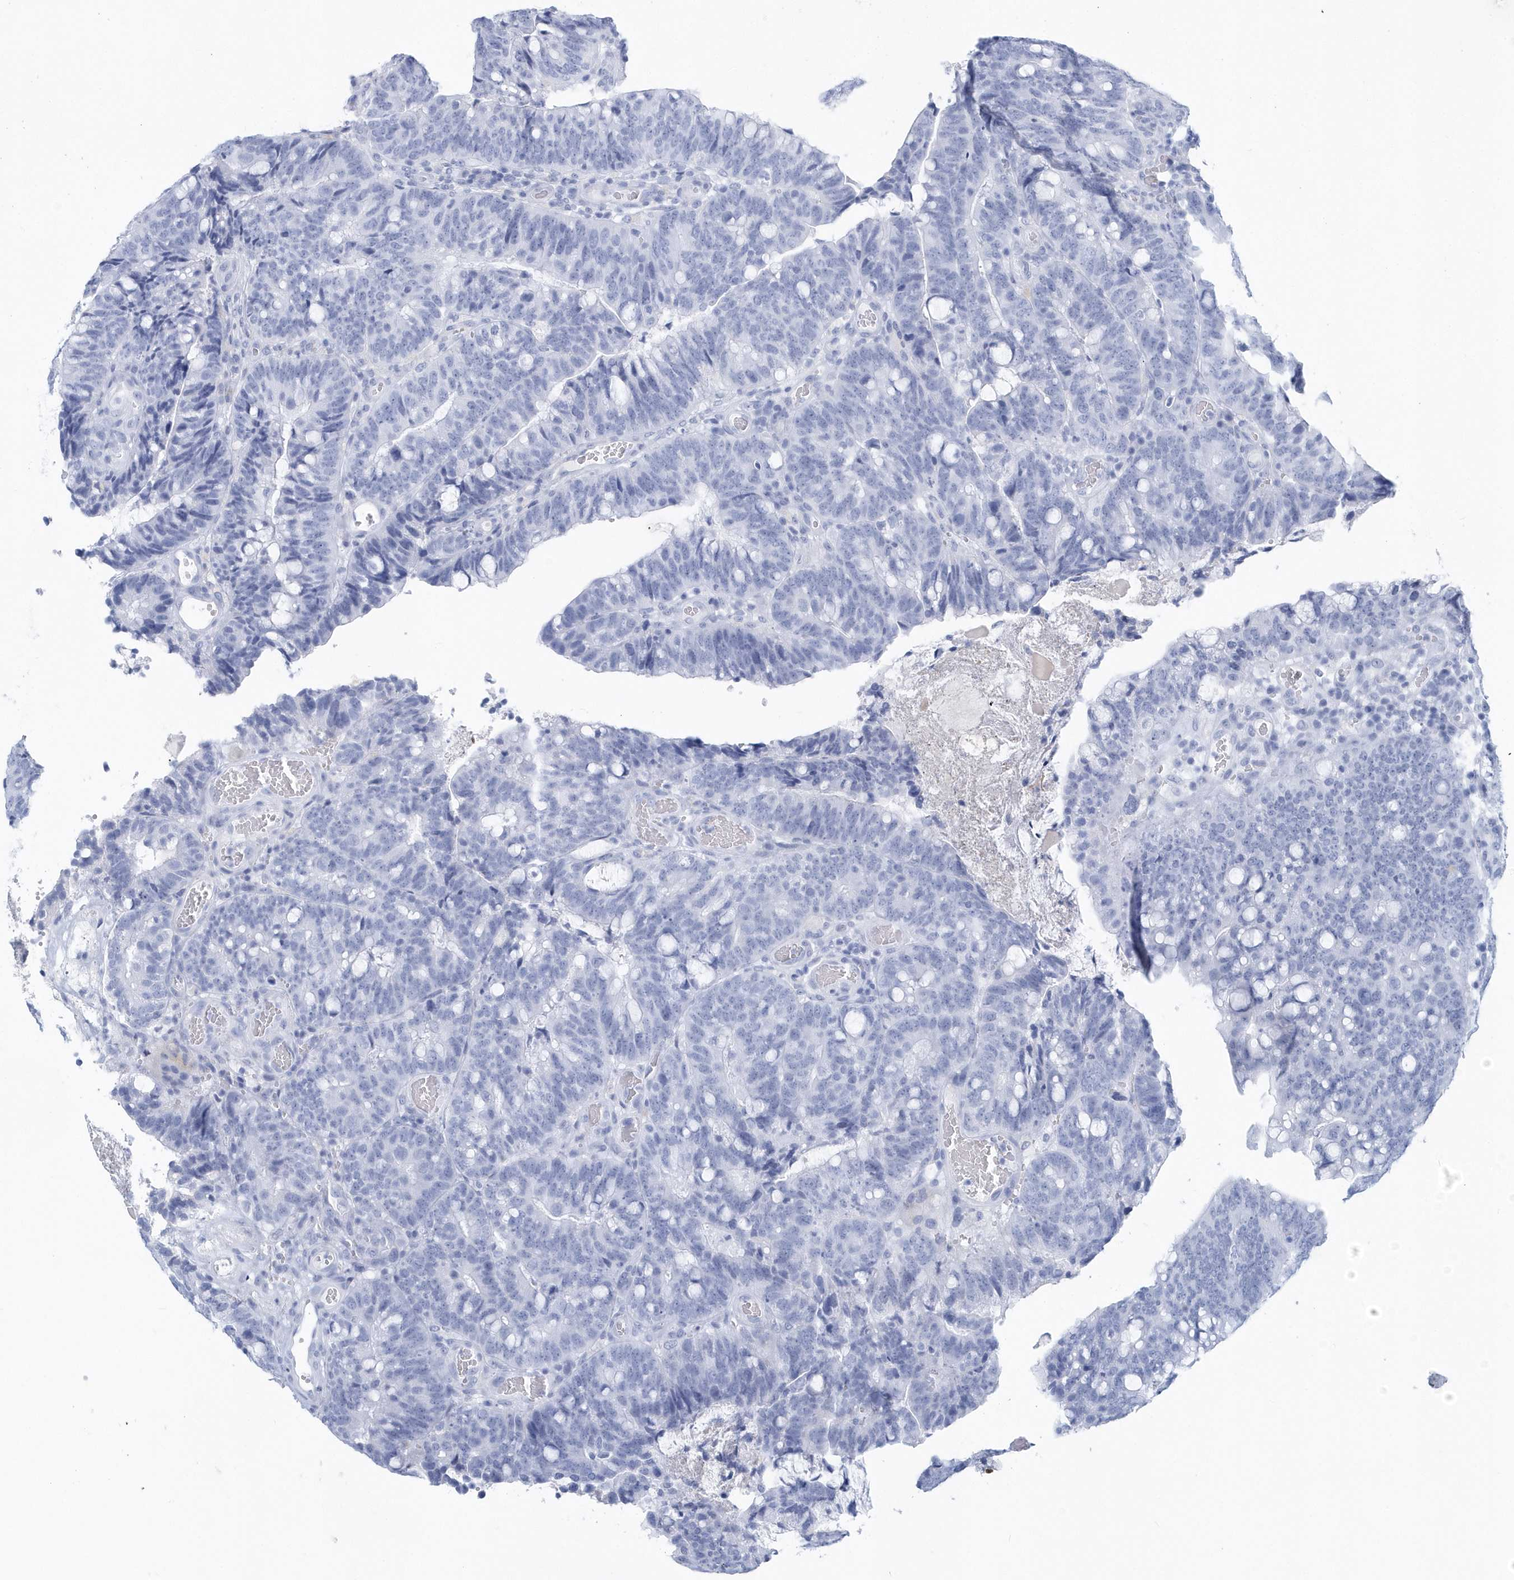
{"staining": {"intensity": "negative", "quantity": "none", "location": "none"}, "tissue": "colorectal cancer", "cell_type": "Tumor cells", "image_type": "cancer", "snomed": [{"axis": "morphology", "description": "Adenocarcinoma, NOS"}, {"axis": "topography", "description": "Colon"}], "caption": "IHC micrograph of human adenocarcinoma (colorectal) stained for a protein (brown), which shows no expression in tumor cells.", "gene": "PTPRO", "patient": {"sex": "female", "age": 66}}